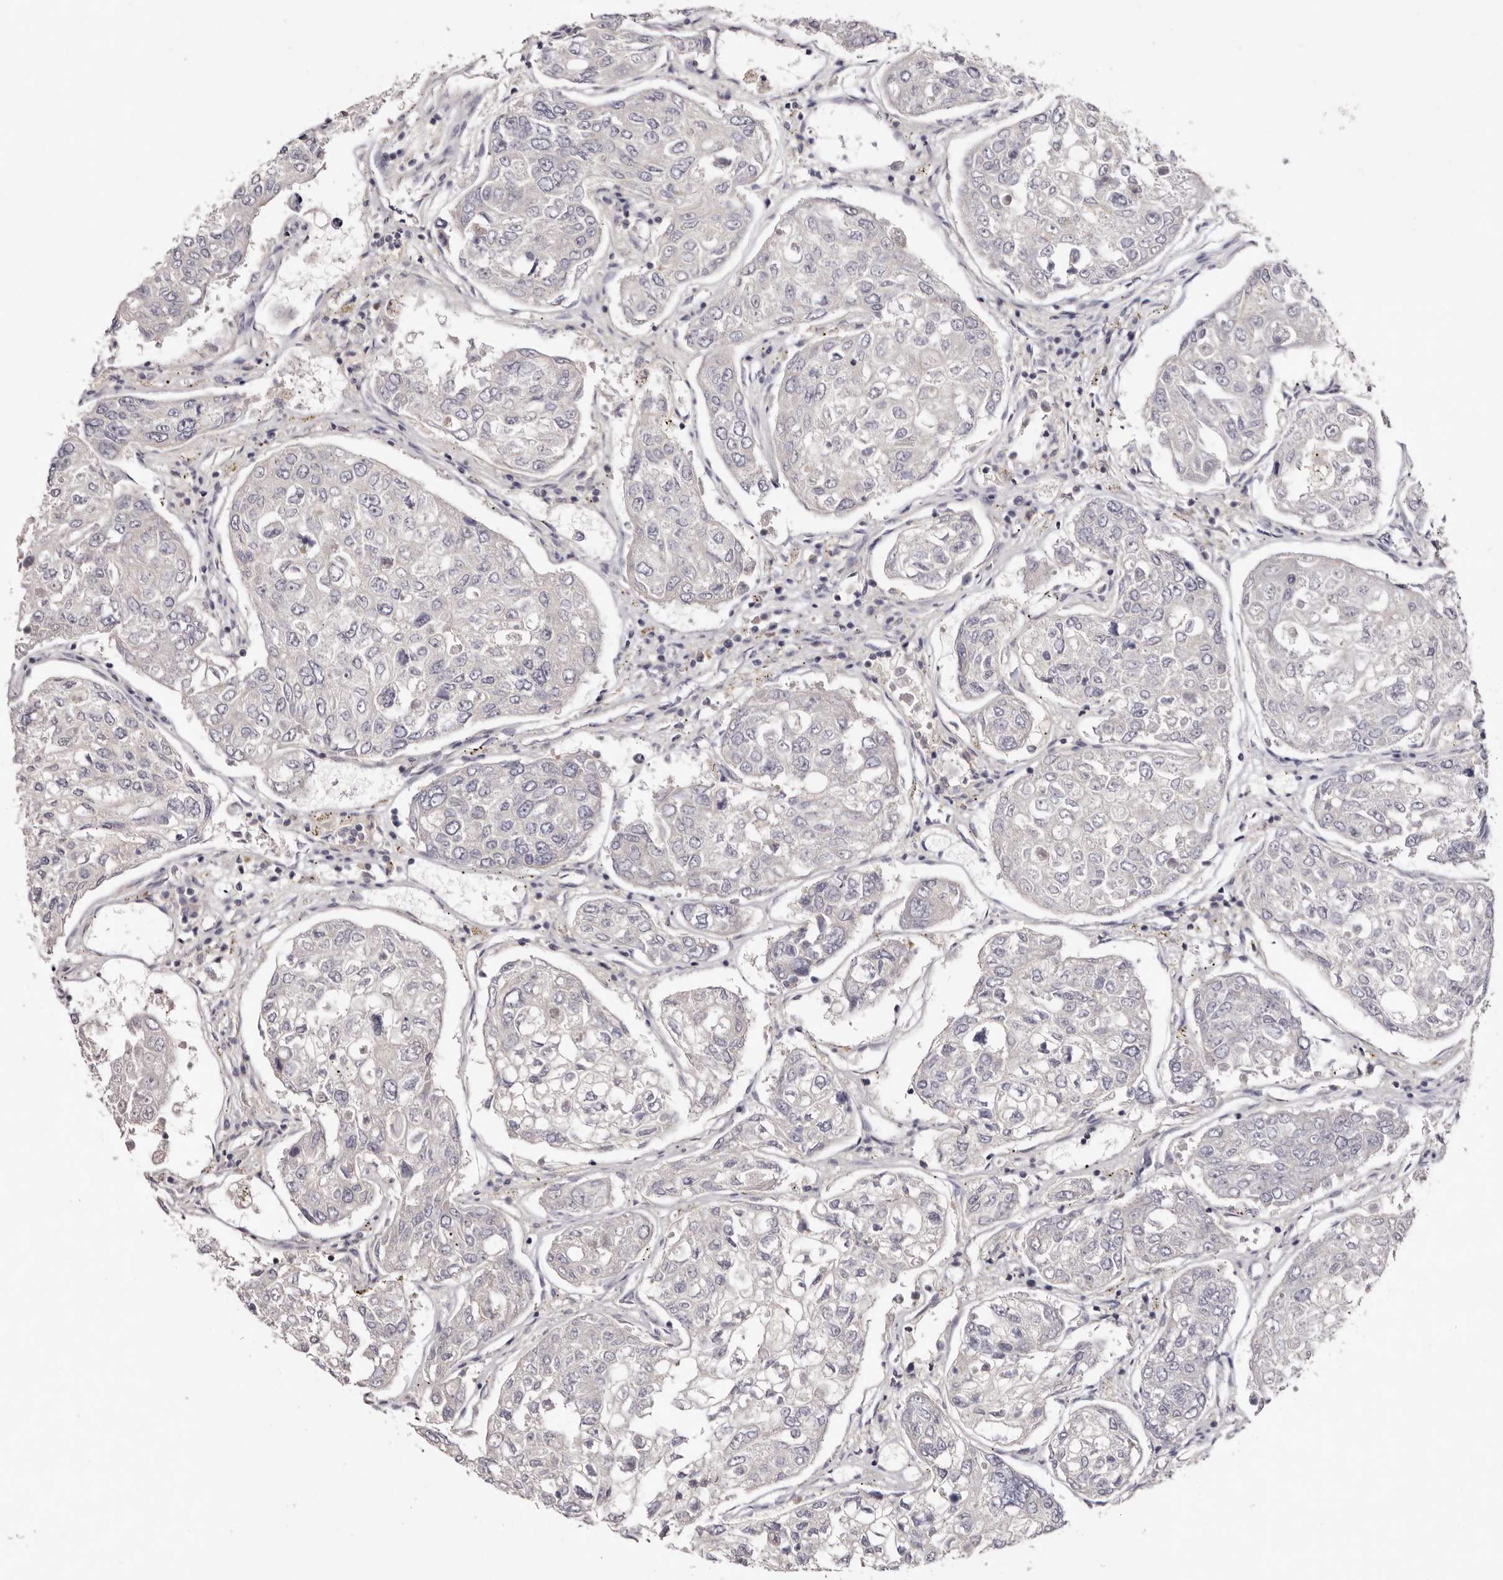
{"staining": {"intensity": "negative", "quantity": "none", "location": "none"}, "tissue": "urothelial cancer", "cell_type": "Tumor cells", "image_type": "cancer", "snomed": [{"axis": "morphology", "description": "Urothelial carcinoma, High grade"}, {"axis": "topography", "description": "Lymph node"}, {"axis": "topography", "description": "Urinary bladder"}], "caption": "Immunohistochemical staining of human urothelial cancer exhibits no significant expression in tumor cells. (Brightfield microscopy of DAB immunohistochemistry at high magnification).", "gene": "S1PR5", "patient": {"sex": "male", "age": 51}}